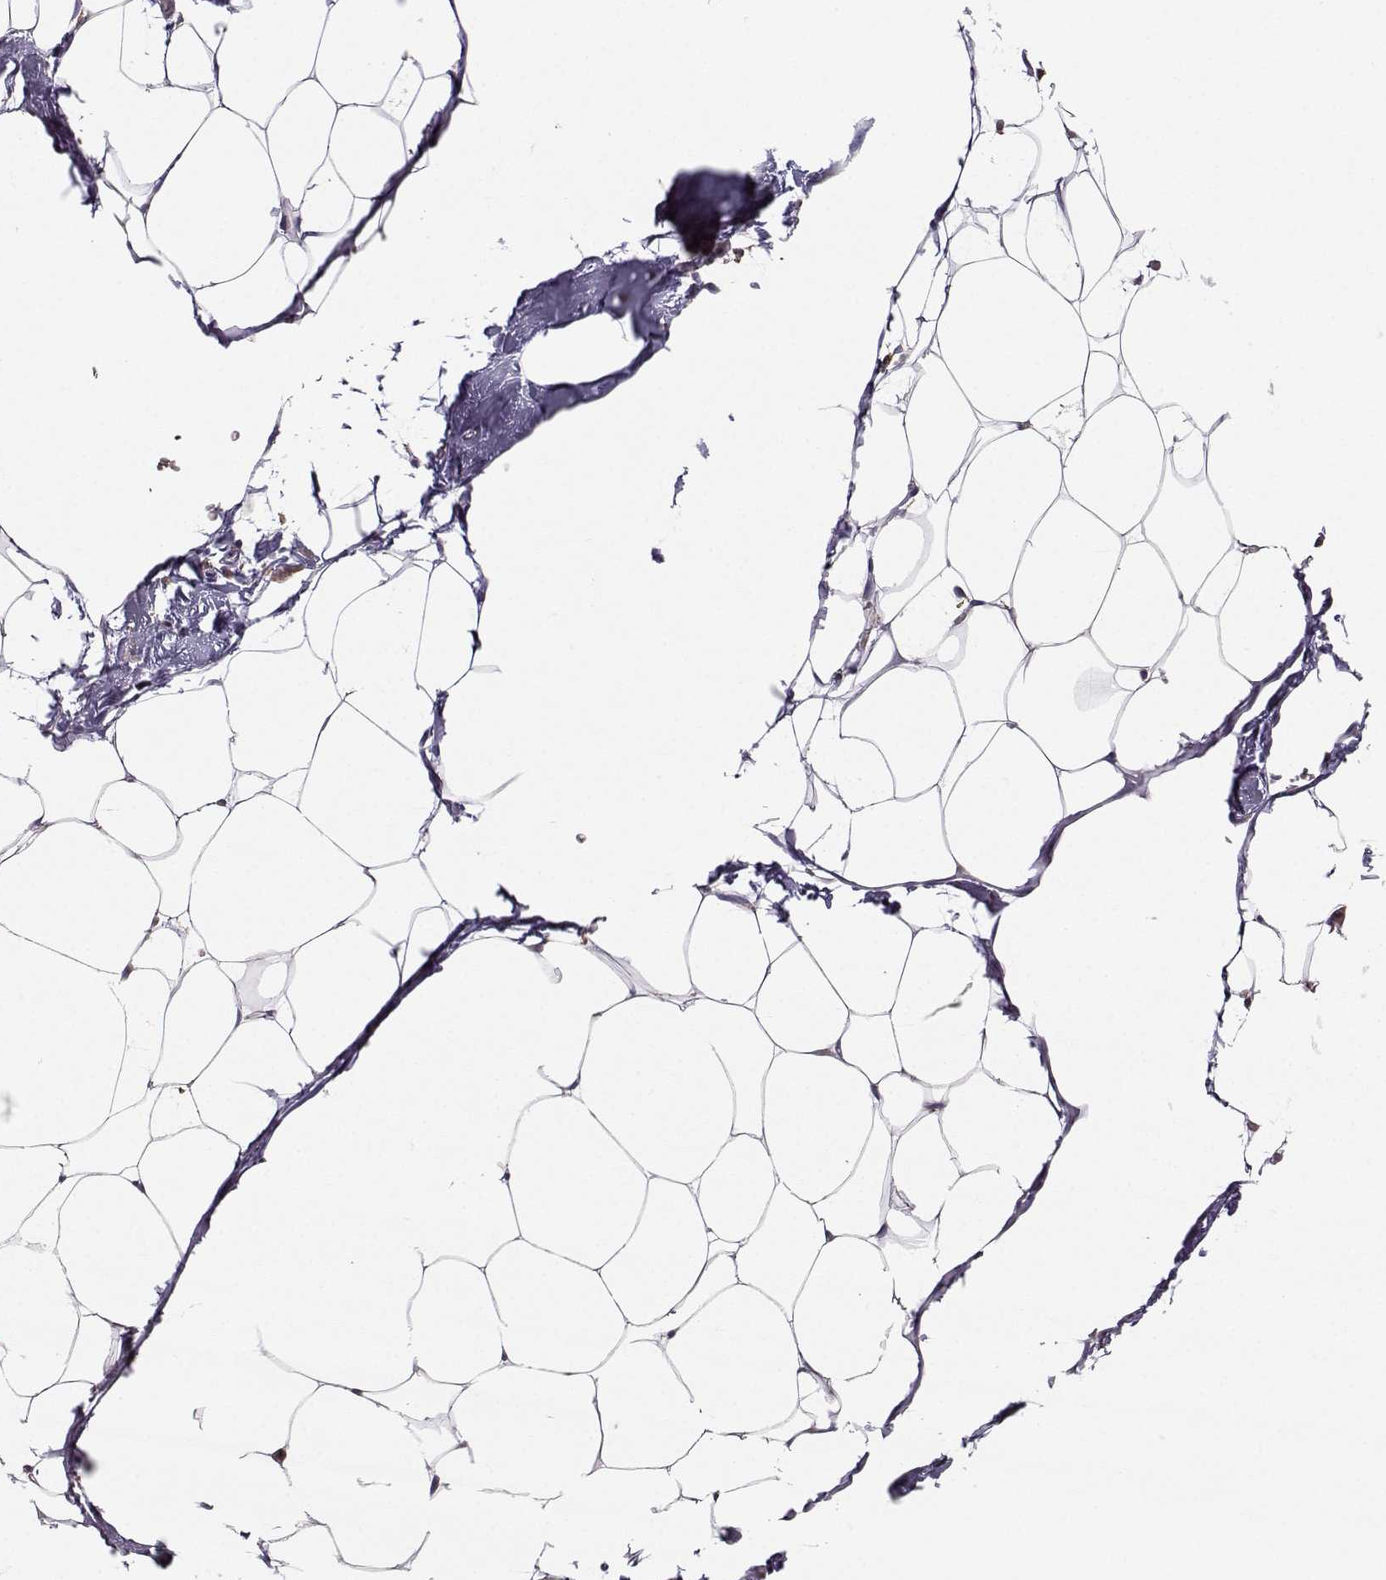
{"staining": {"intensity": "negative", "quantity": "none", "location": "none"}, "tissue": "adipose tissue", "cell_type": "Adipocytes", "image_type": "normal", "snomed": [{"axis": "morphology", "description": "Normal tissue, NOS"}, {"axis": "topography", "description": "Adipose tissue"}], "caption": "A photomicrograph of adipose tissue stained for a protein exhibits no brown staining in adipocytes.", "gene": "ASB16", "patient": {"sex": "male", "age": 57}}